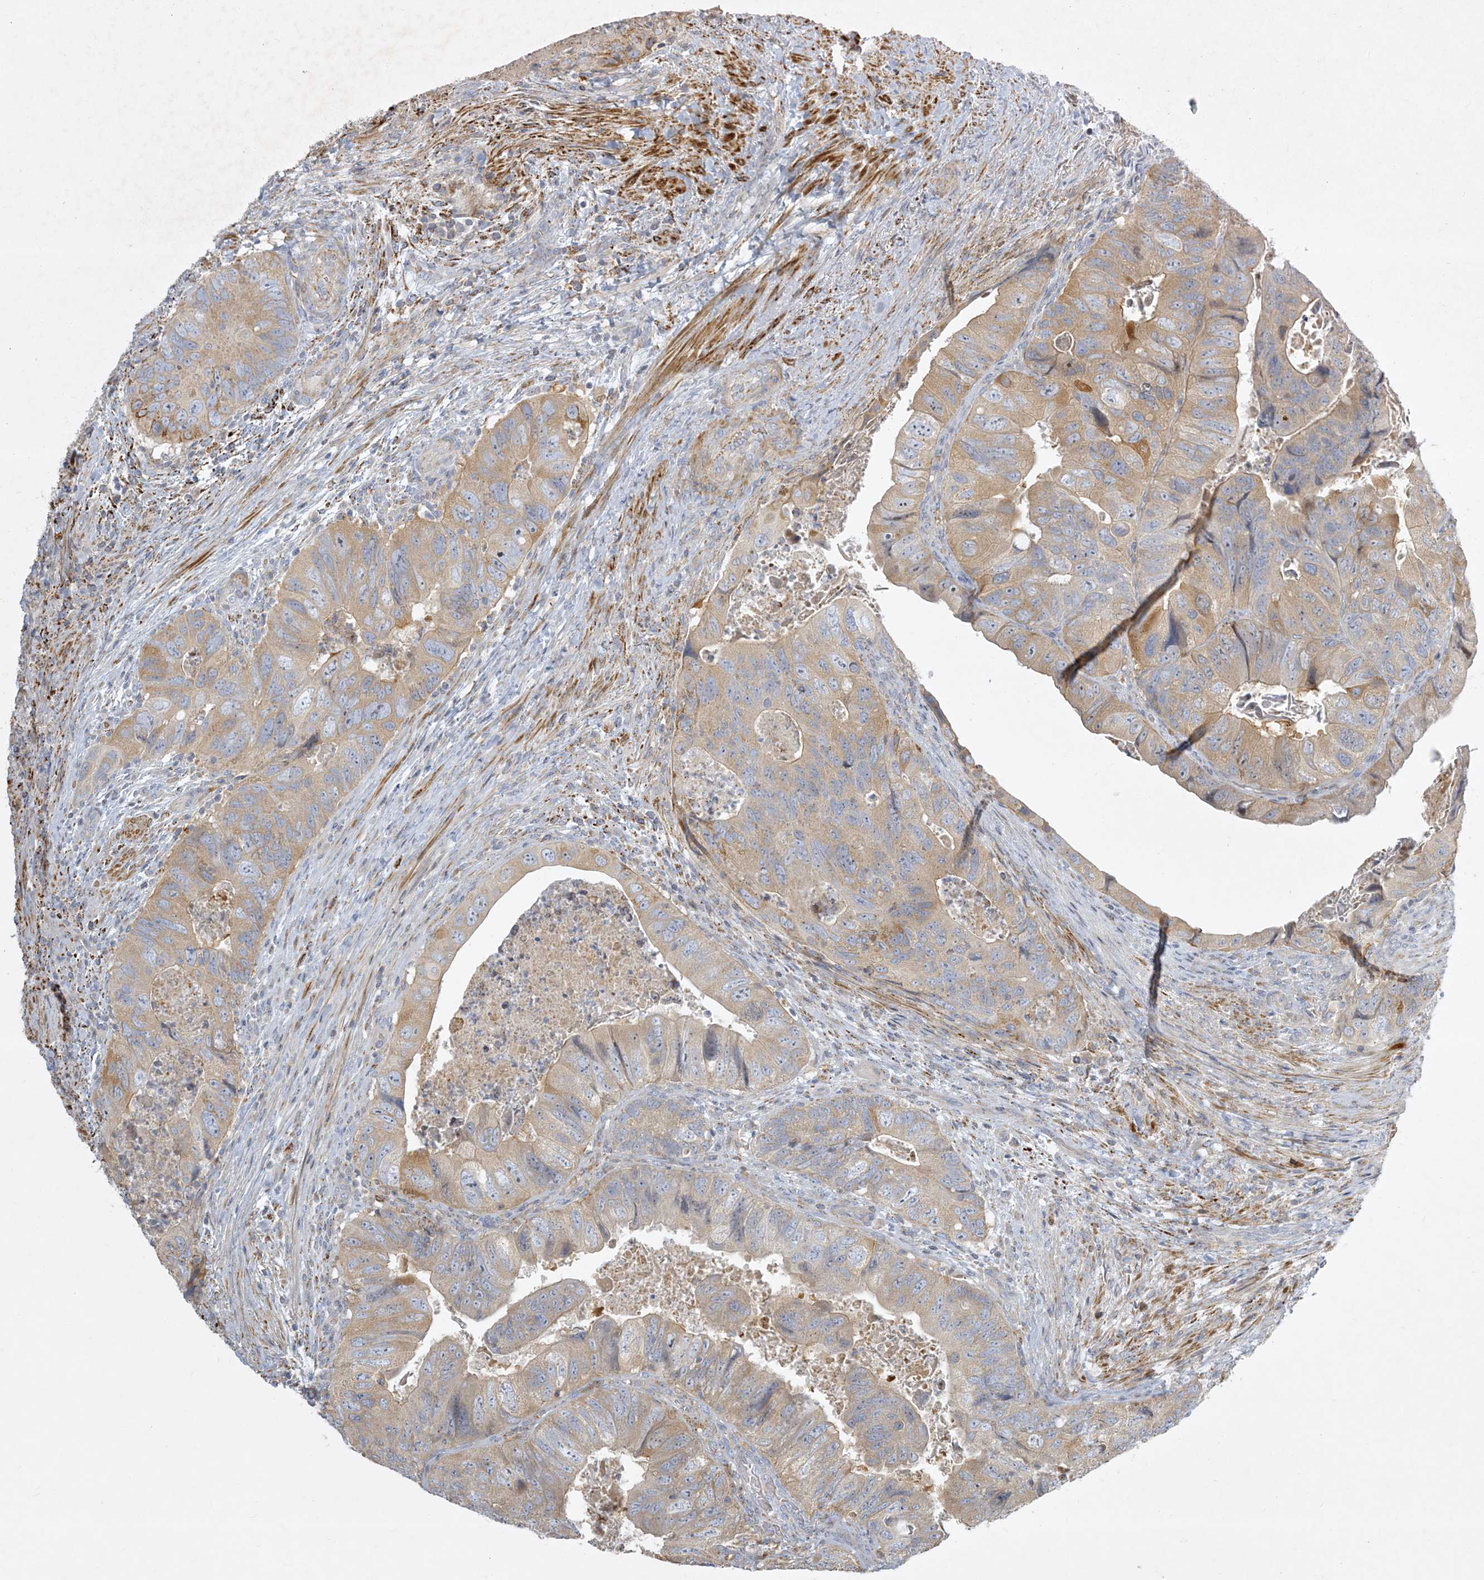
{"staining": {"intensity": "moderate", "quantity": "25%-75%", "location": "cytoplasmic/membranous"}, "tissue": "colorectal cancer", "cell_type": "Tumor cells", "image_type": "cancer", "snomed": [{"axis": "morphology", "description": "Adenocarcinoma, NOS"}, {"axis": "topography", "description": "Rectum"}], "caption": "Immunohistochemistry micrograph of colorectal cancer stained for a protein (brown), which demonstrates medium levels of moderate cytoplasmic/membranous staining in about 25%-75% of tumor cells.", "gene": "LTN1", "patient": {"sex": "male", "age": 63}}